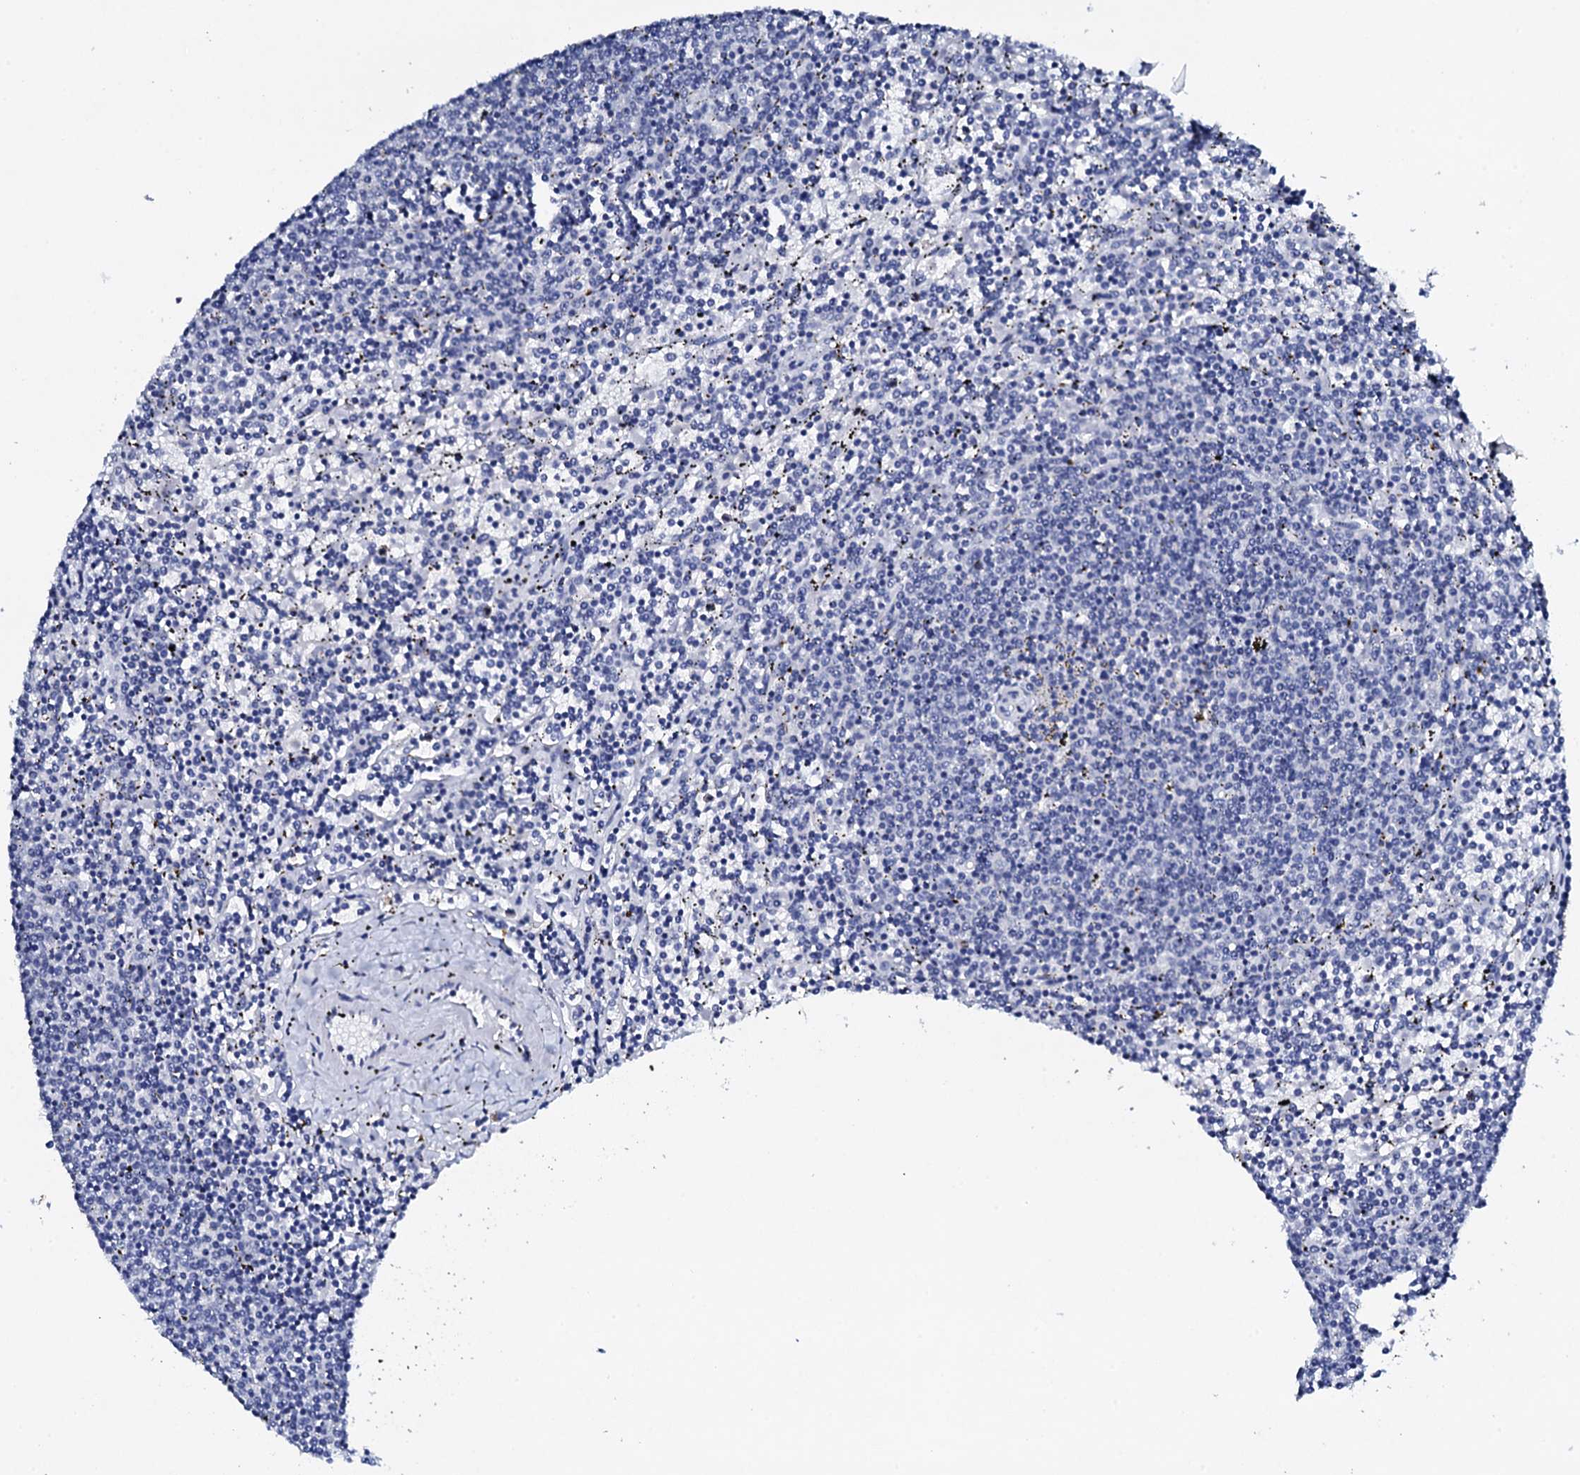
{"staining": {"intensity": "negative", "quantity": "none", "location": "none"}, "tissue": "lymphoma", "cell_type": "Tumor cells", "image_type": "cancer", "snomed": [{"axis": "morphology", "description": "Malignant lymphoma, non-Hodgkin's type, Low grade"}, {"axis": "topography", "description": "Spleen"}], "caption": "An immunohistochemistry micrograph of malignant lymphoma, non-Hodgkin's type (low-grade) is shown. There is no staining in tumor cells of malignant lymphoma, non-Hodgkin's type (low-grade).", "gene": "FBXL16", "patient": {"sex": "female", "age": 50}}